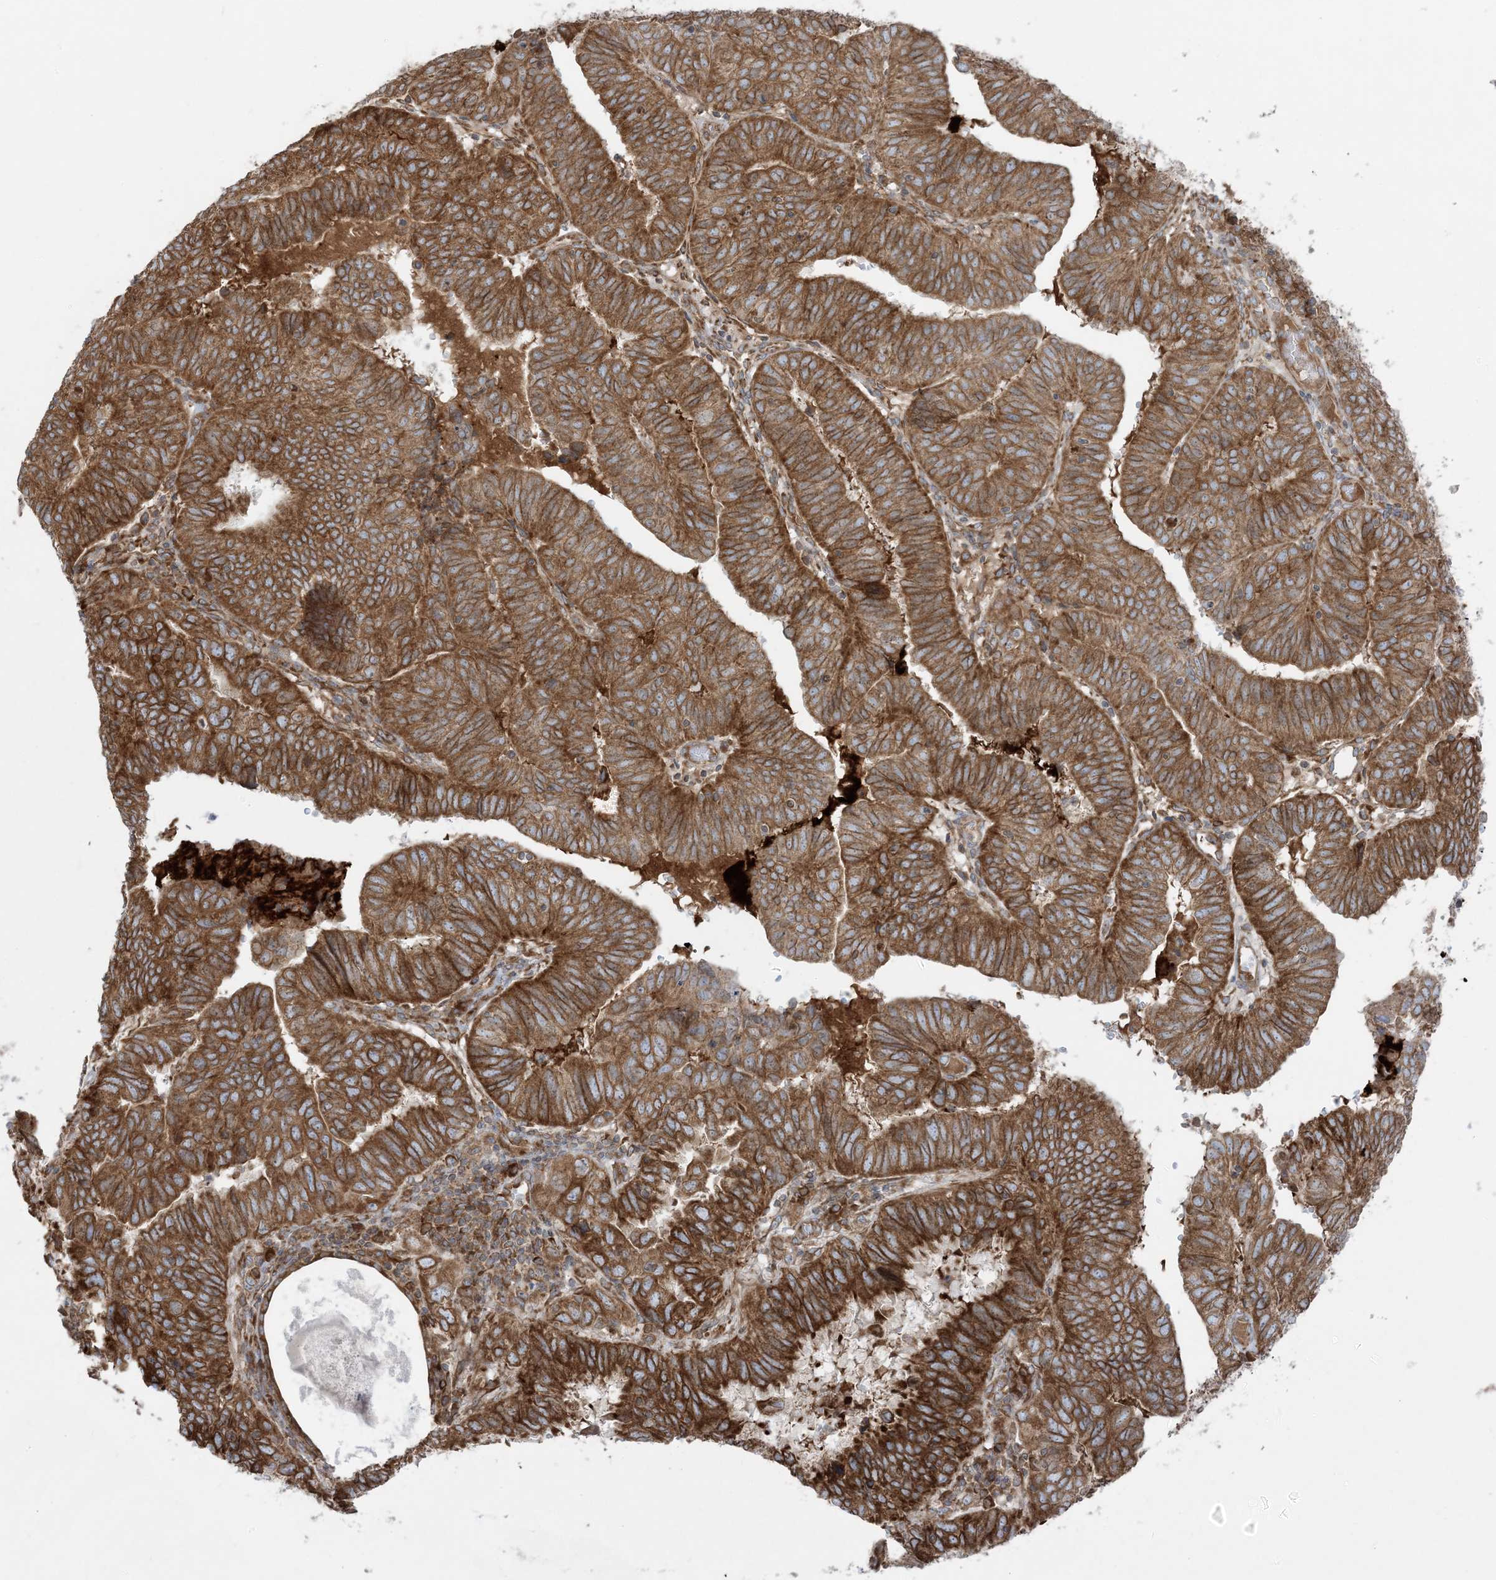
{"staining": {"intensity": "strong", "quantity": ">75%", "location": "cytoplasmic/membranous"}, "tissue": "endometrial cancer", "cell_type": "Tumor cells", "image_type": "cancer", "snomed": [{"axis": "morphology", "description": "Adenocarcinoma, NOS"}, {"axis": "topography", "description": "Uterus"}], "caption": "The immunohistochemical stain labels strong cytoplasmic/membranous expression in tumor cells of endometrial cancer tissue.", "gene": "UBXN4", "patient": {"sex": "female", "age": 77}}